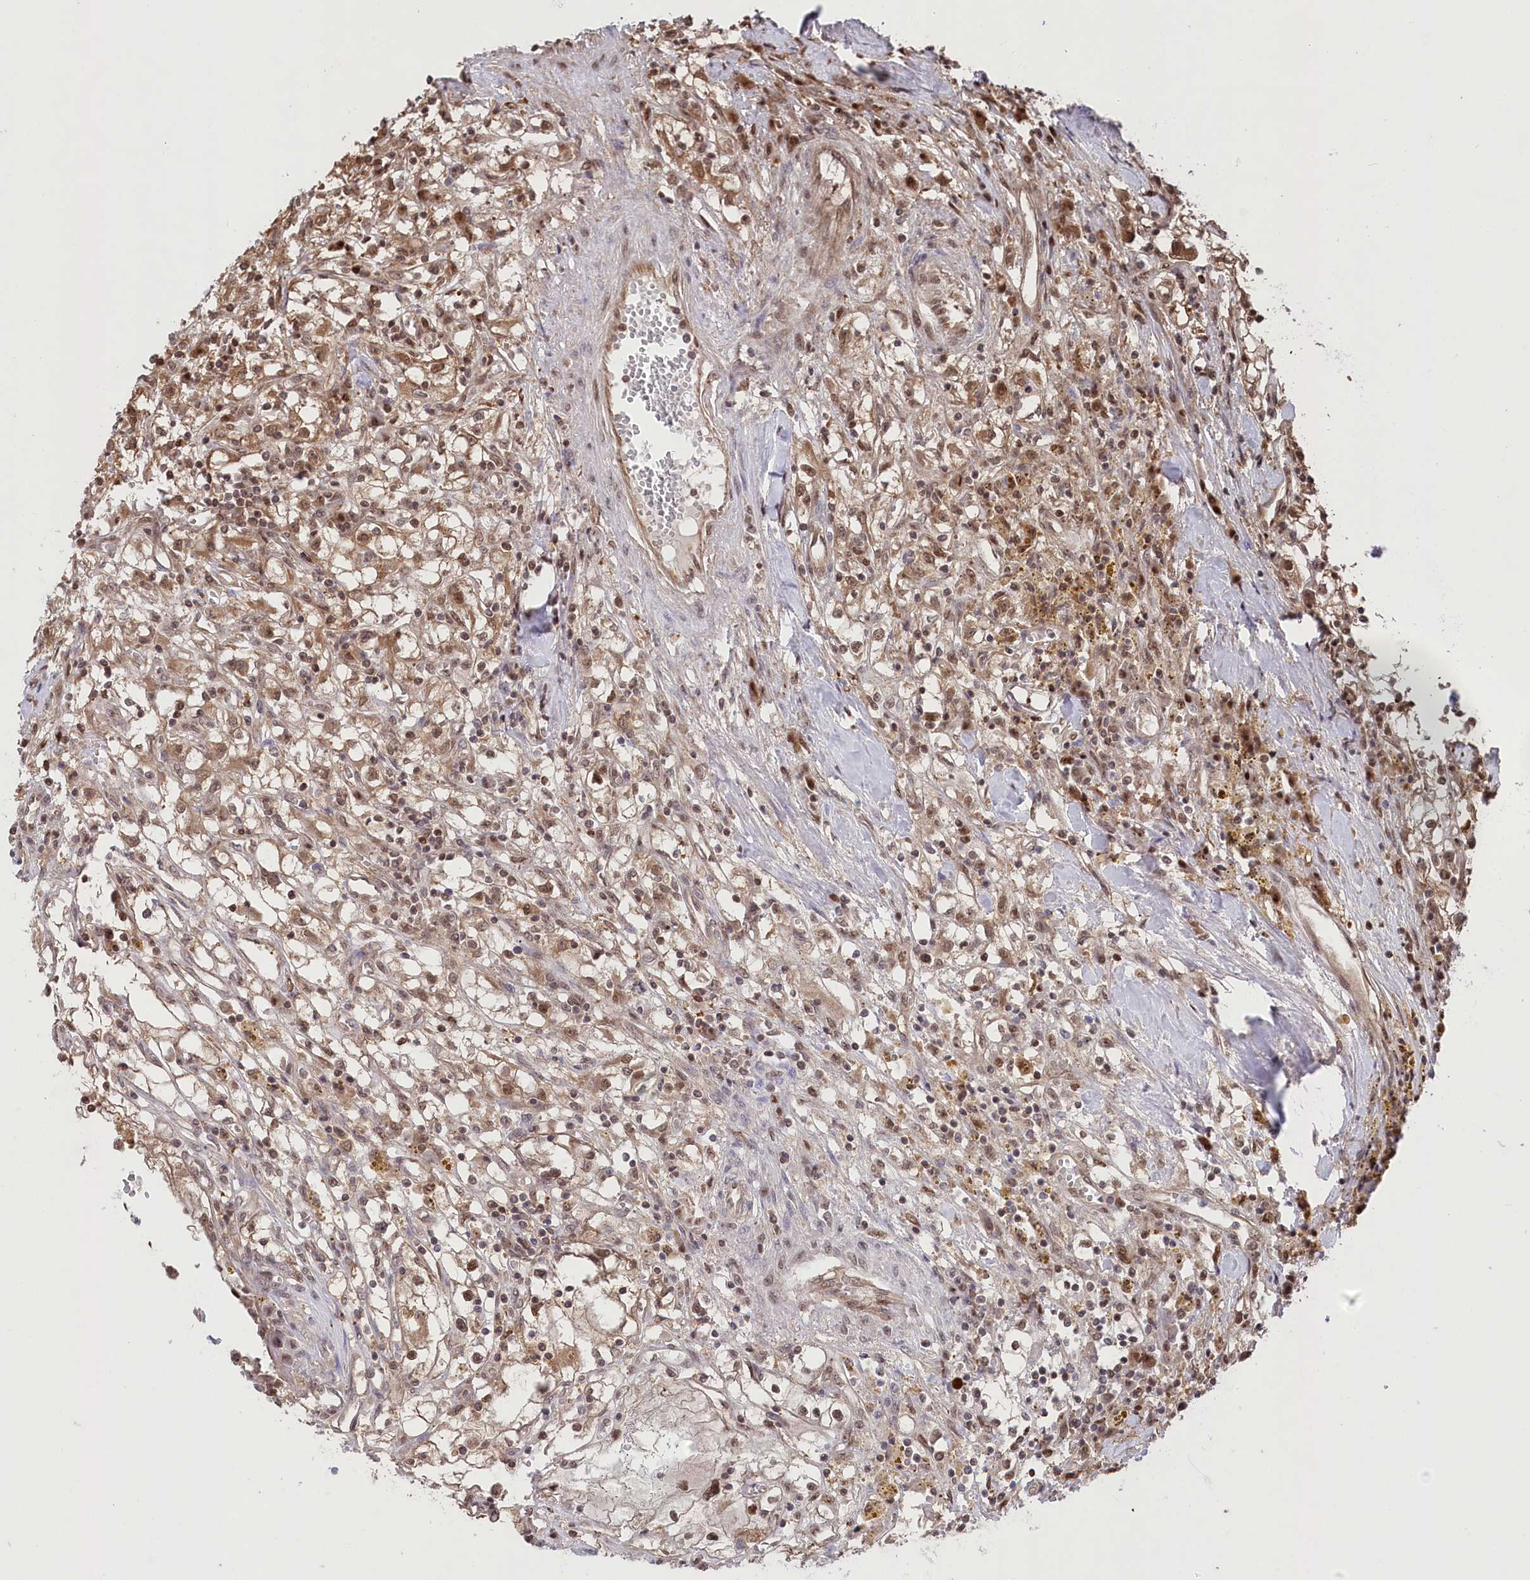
{"staining": {"intensity": "moderate", "quantity": "<25%", "location": "cytoplasmic/membranous,nuclear"}, "tissue": "renal cancer", "cell_type": "Tumor cells", "image_type": "cancer", "snomed": [{"axis": "morphology", "description": "Adenocarcinoma, NOS"}, {"axis": "topography", "description": "Kidney"}], "caption": "Immunohistochemistry (IHC) micrograph of neoplastic tissue: adenocarcinoma (renal) stained using IHC reveals low levels of moderate protein expression localized specifically in the cytoplasmic/membranous and nuclear of tumor cells, appearing as a cytoplasmic/membranous and nuclear brown color.", "gene": "PSMA1", "patient": {"sex": "male", "age": 56}}